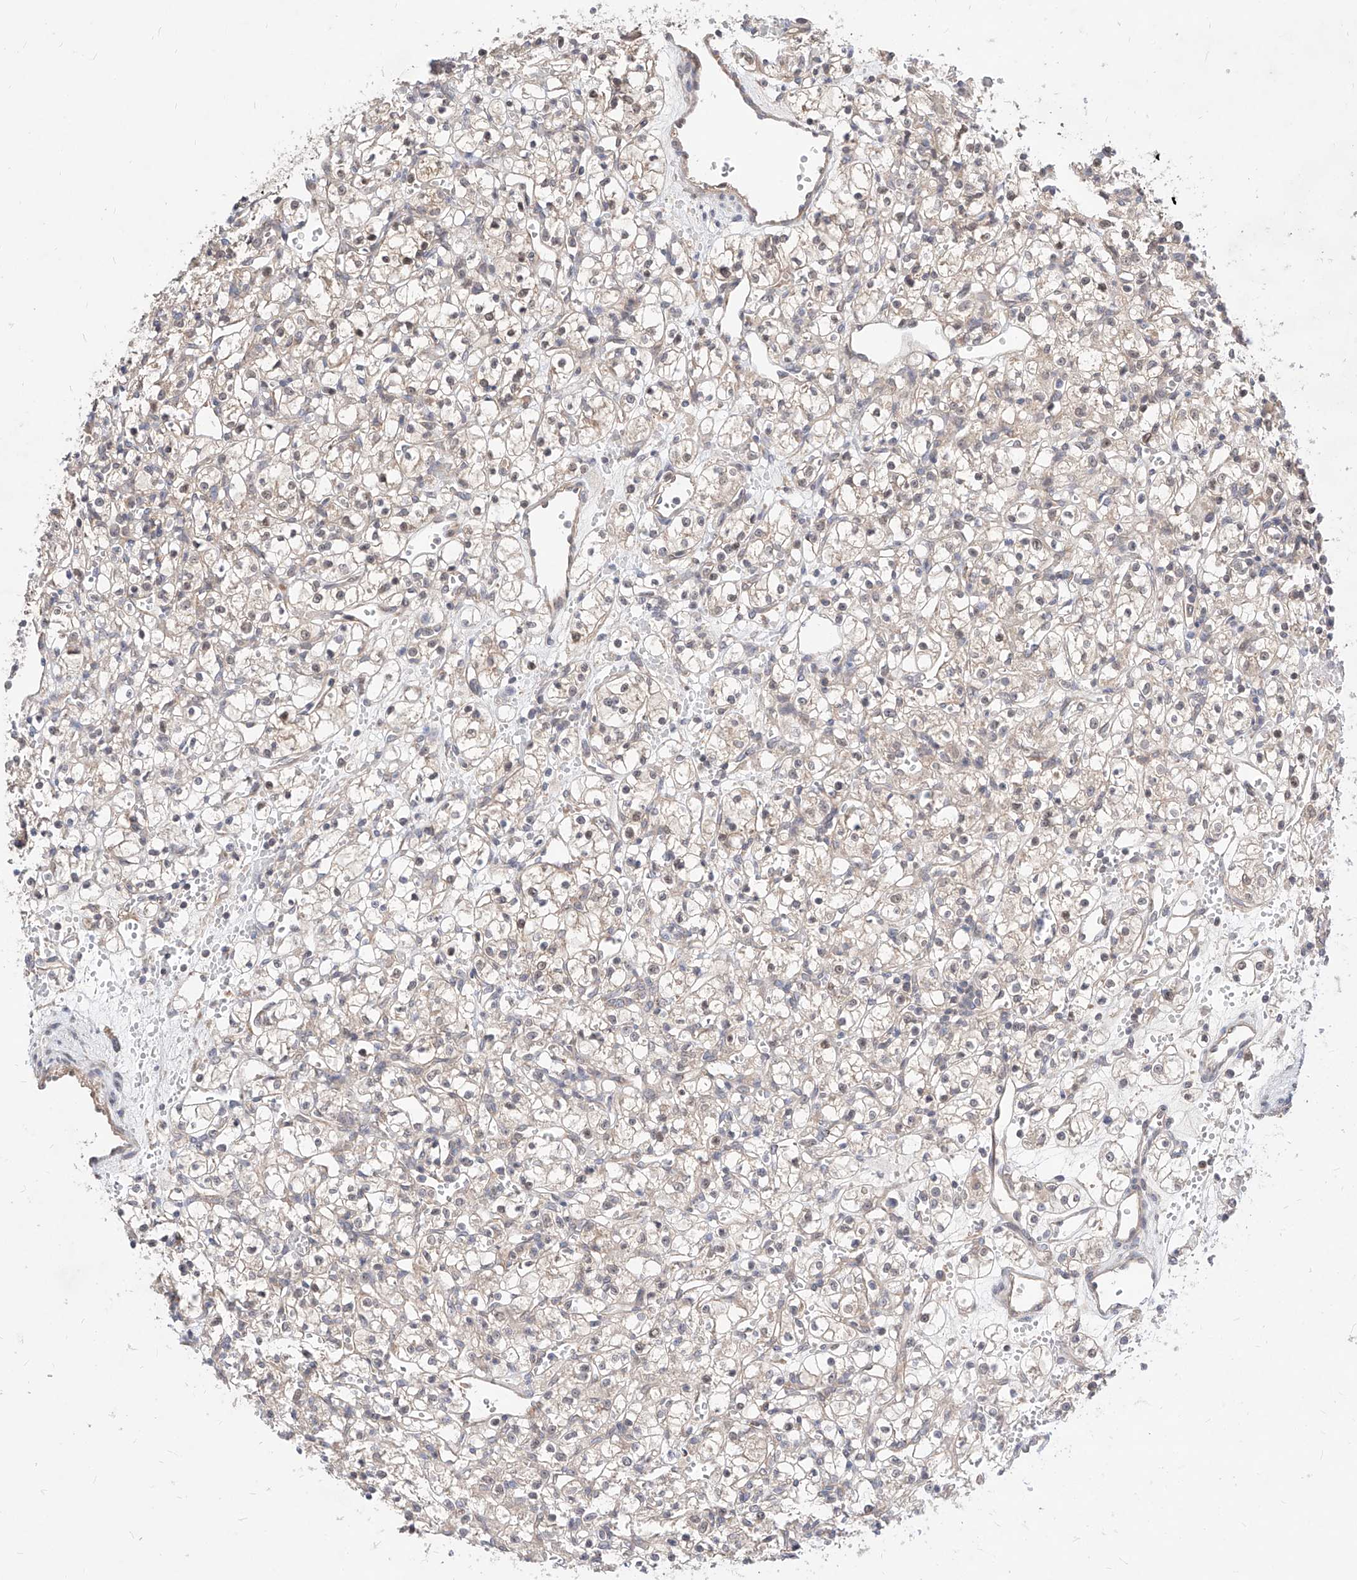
{"staining": {"intensity": "weak", "quantity": "<25%", "location": "cytoplasmic/membranous,nuclear"}, "tissue": "renal cancer", "cell_type": "Tumor cells", "image_type": "cancer", "snomed": [{"axis": "morphology", "description": "Adenocarcinoma, NOS"}, {"axis": "topography", "description": "Kidney"}], "caption": "DAB (3,3'-diaminobenzidine) immunohistochemical staining of renal adenocarcinoma exhibits no significant expression in tumor cells.", "gene": "TSNAX", "patient": {"sex": "female", "age": 59}}